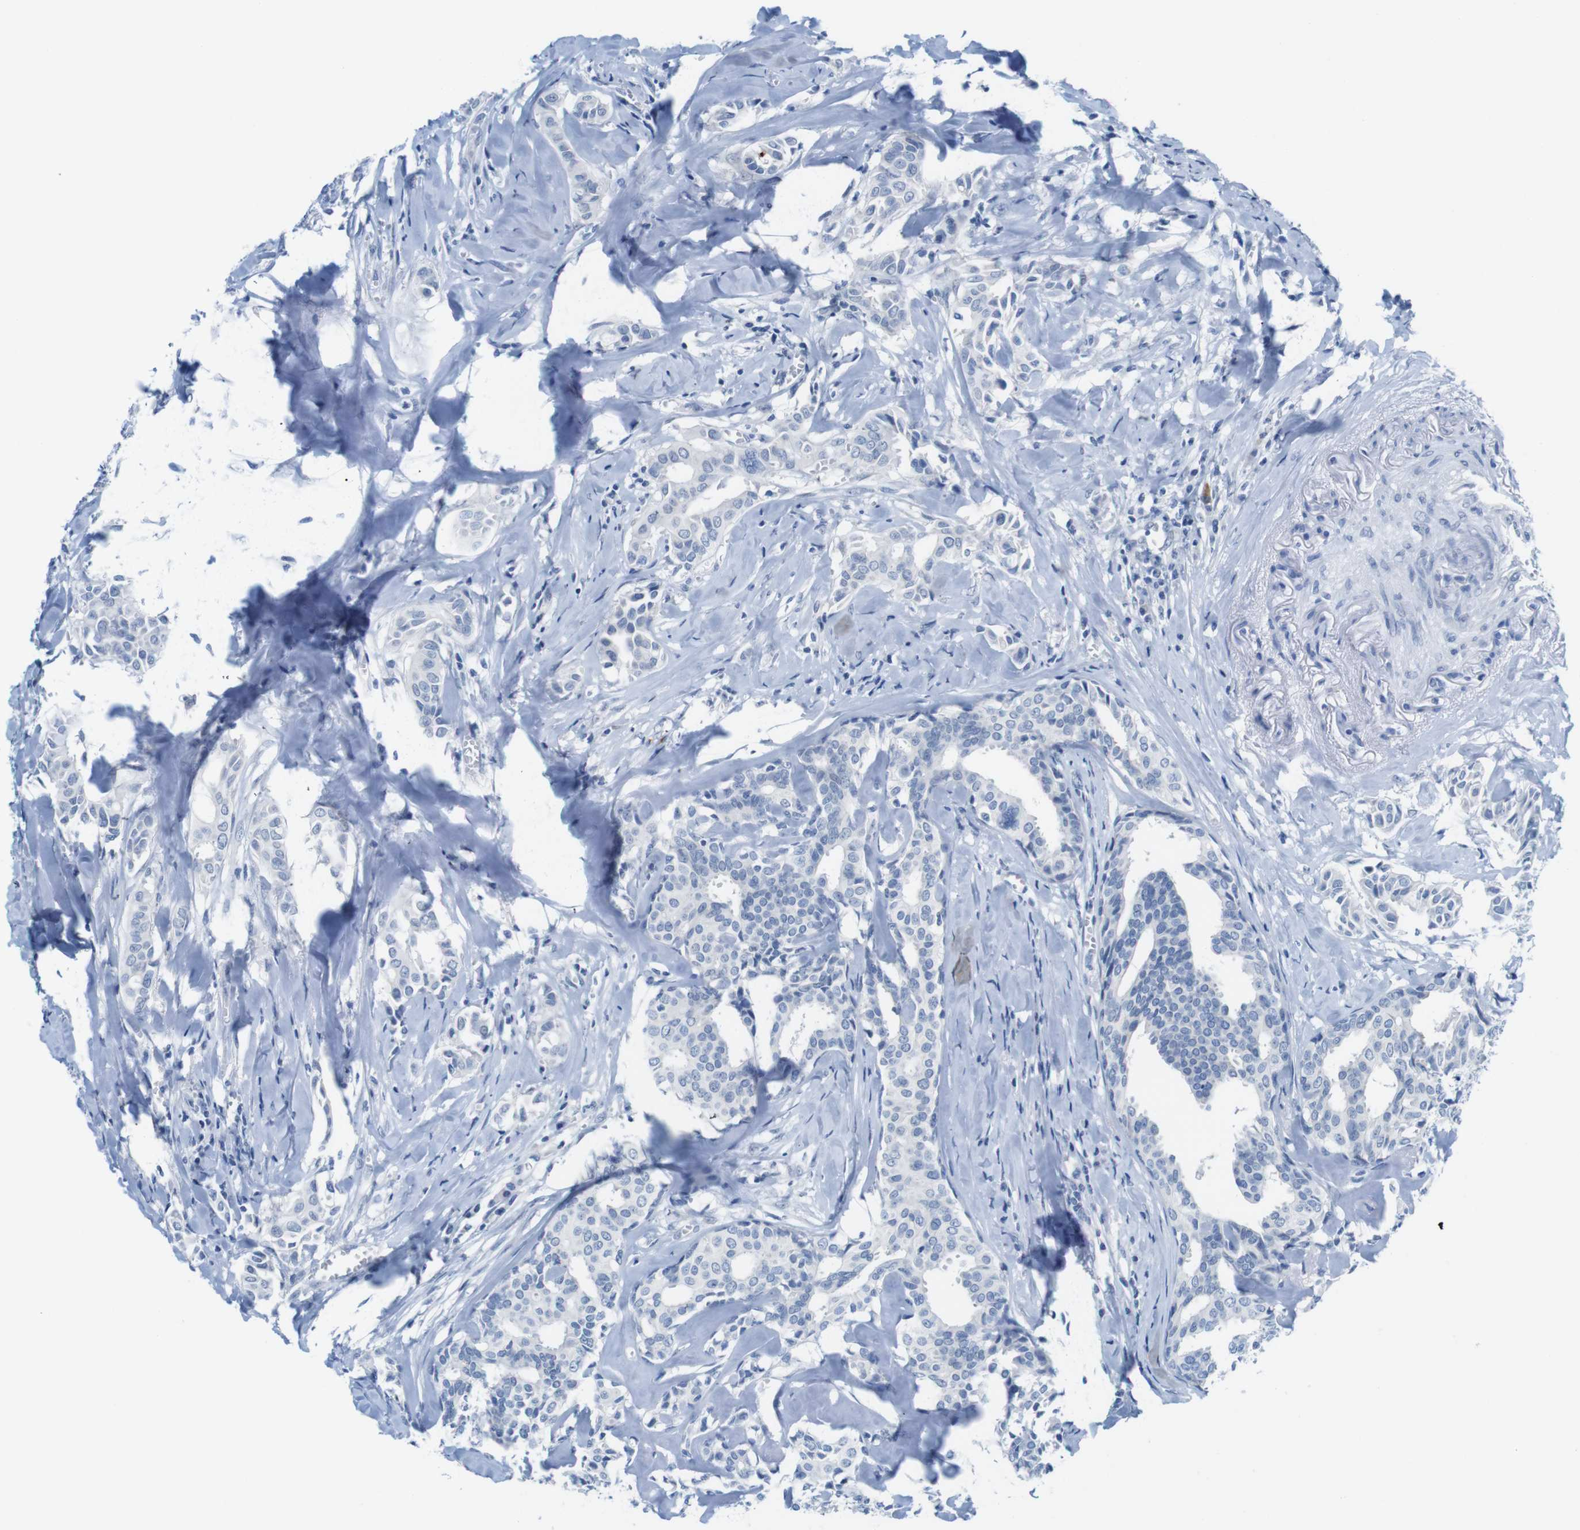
{"staining": {"intensity": "negative", "quantity": "none", "location": "none"}, "tissue": "head and neck cancer", "cell_type": "Tumor cells", "image_type": "cancer", "snomed": [{"axis": "morphology", "description": "Adenocarcinoma, NOS"}, {"axis": "topography", "description": "Salivary gland"}, {"axis": "topography", "description": "Head-Neck"}], "caption": "IHC image of human head and neck cancer stained for a protein (brown), which displays no staining in tumor cells.", "gene": "OPN1SW", "patient": {"sex": "female", "age": 59}}